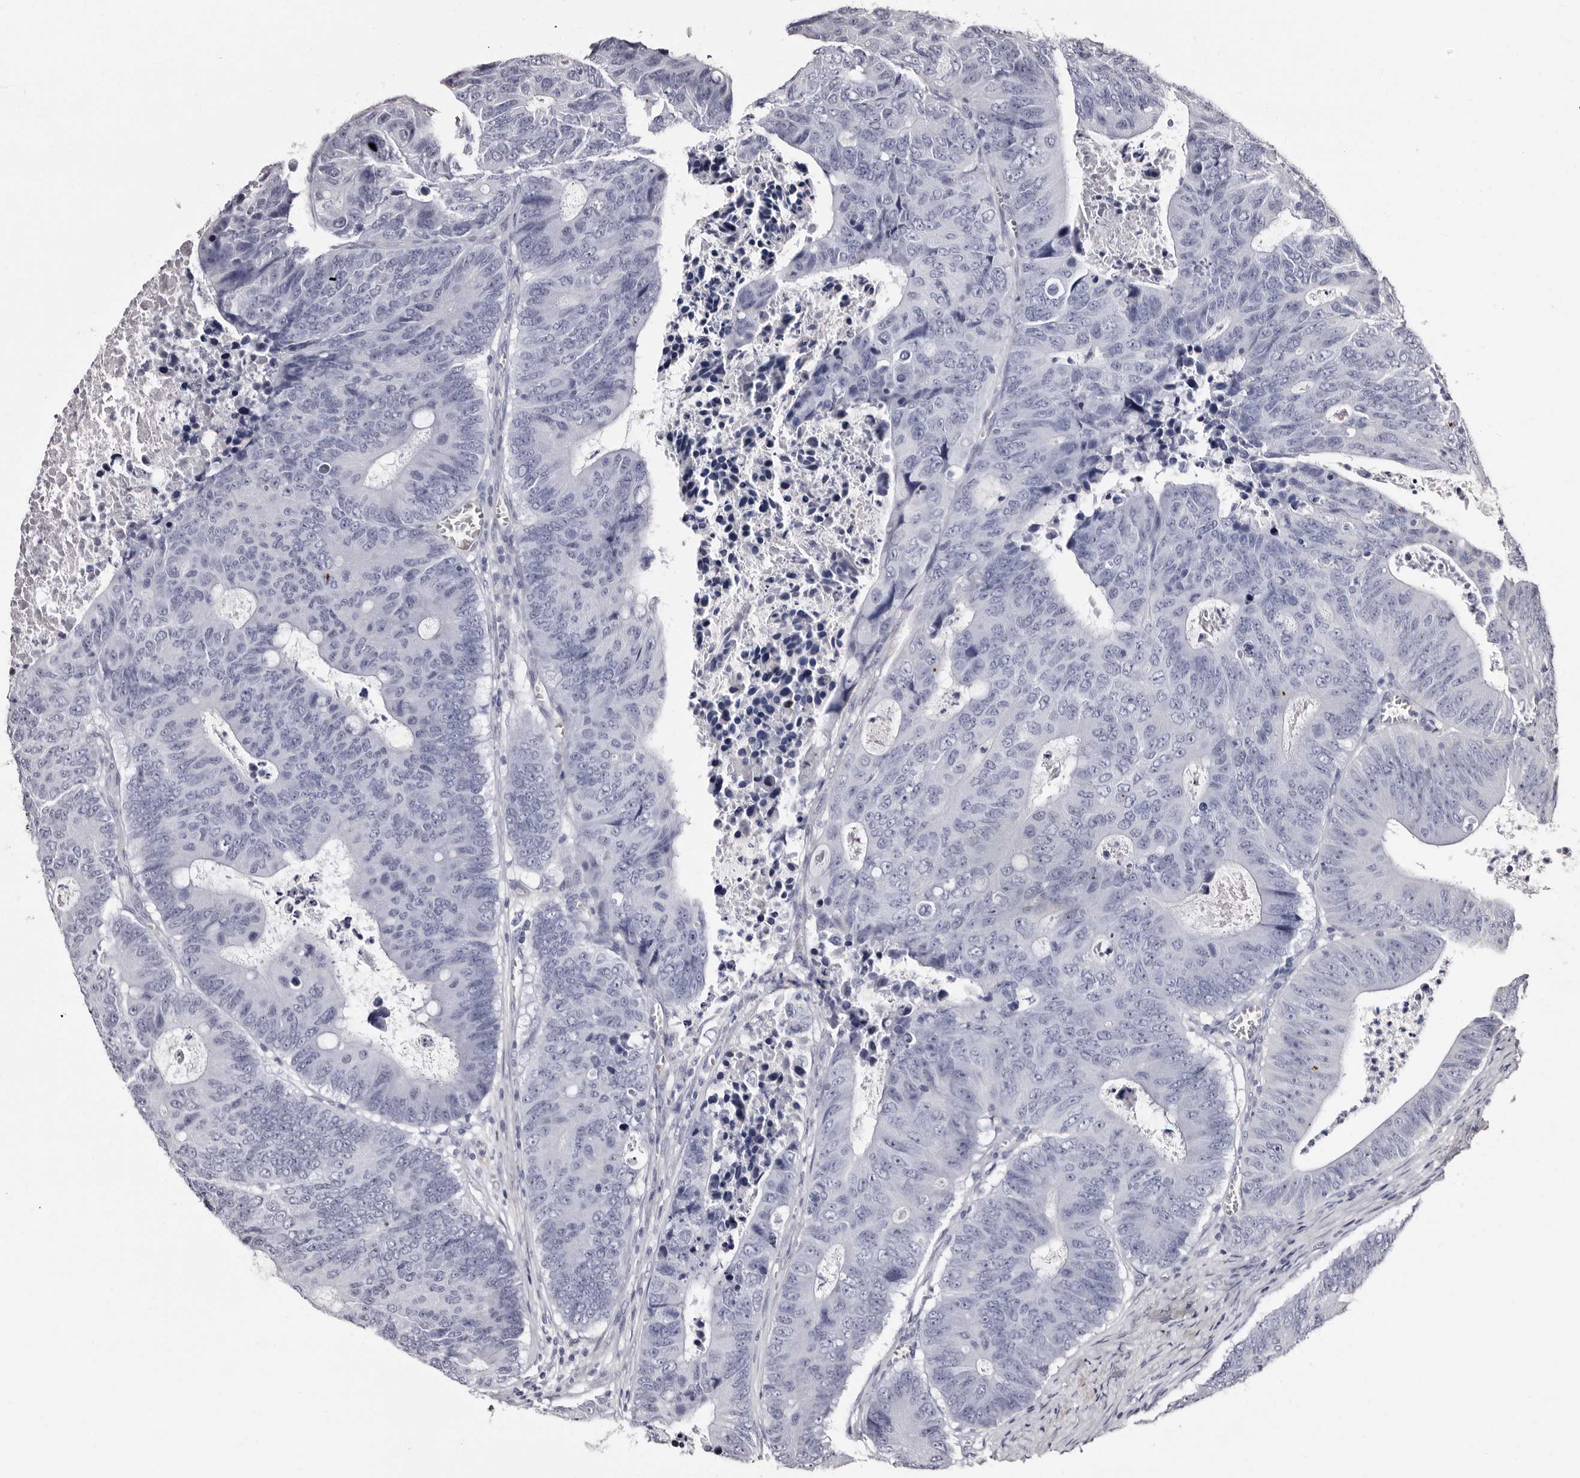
{"staining": {"intensity": "negative", "quantity": "none", "location": "none"}, "tissue": "colorectal cancer", "cell_type": "Tumor cells", "image_type": "cancer", "snomed": [{"axis": "morphology", "description": "Adenocarcinoma, NOS"}, {"axis": "topography", "description": "Colon"}], "caption": "The micrograph reveals no significant positivity in tumor cells of colorectal cancer (adenocarcinoma).", "gene": "BPGM", "patient": {"sex": "male", "age": 87}}